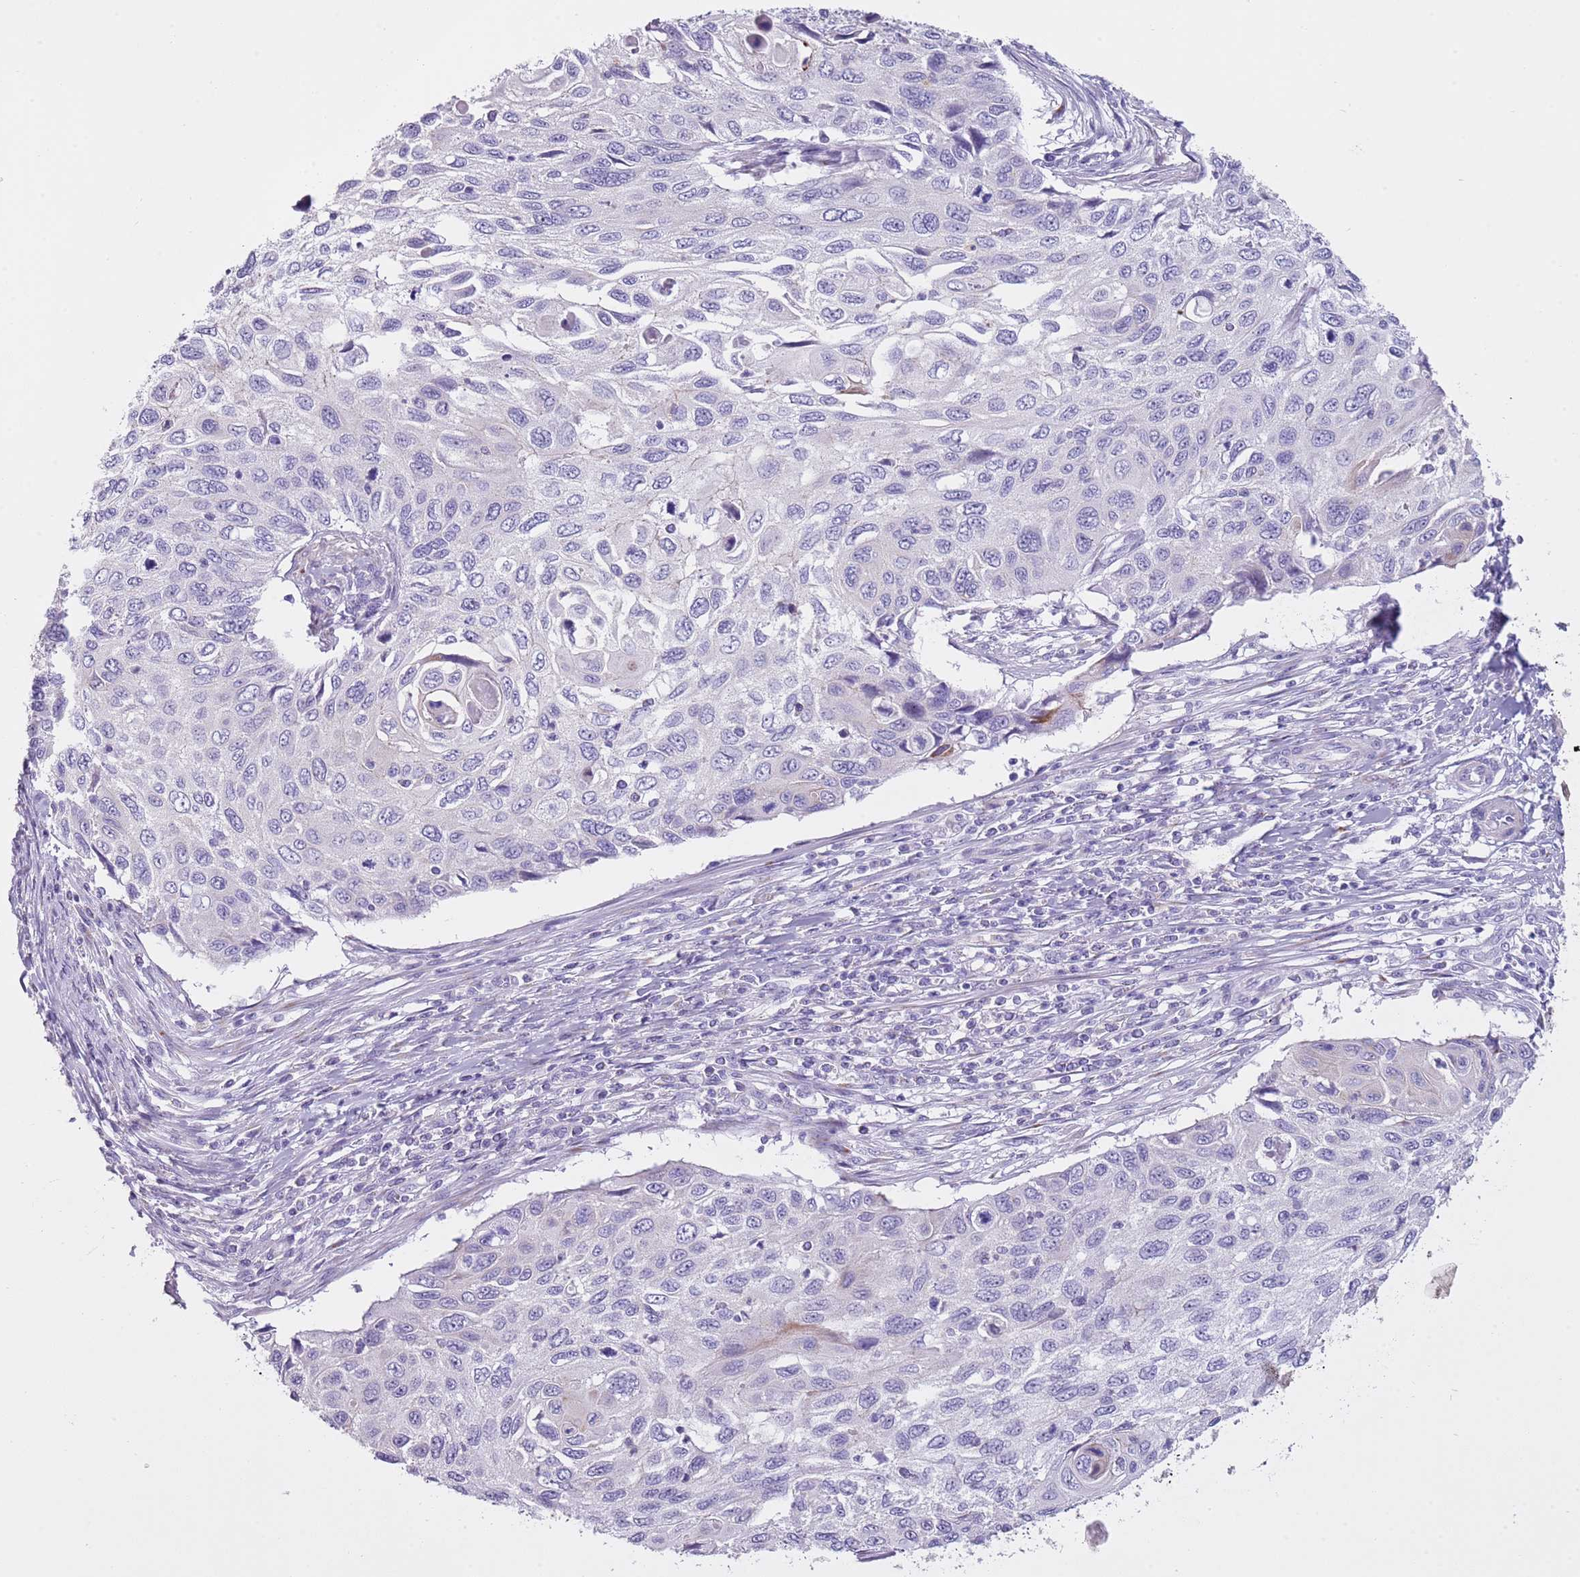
{"staining": {"intensity": "negative", "quantity": "none", "location": "none"}, "tissue": "cervical cancer", "cell_type": "Tumor cells", "image_type": "cancer", "snomed": [{"axis": "morphology", "description": "Squamous cell carcinoma, NOS"}, {"axis": "topography", "description": "Cervix"}], "caption": "Cervical squamous cell carcinoma stained for a protein using immunohistochemistry (IHC) shows no positivity tumor cells.", "gene": "NBPF6", "patient": {"sex": "female", "age": 70}}